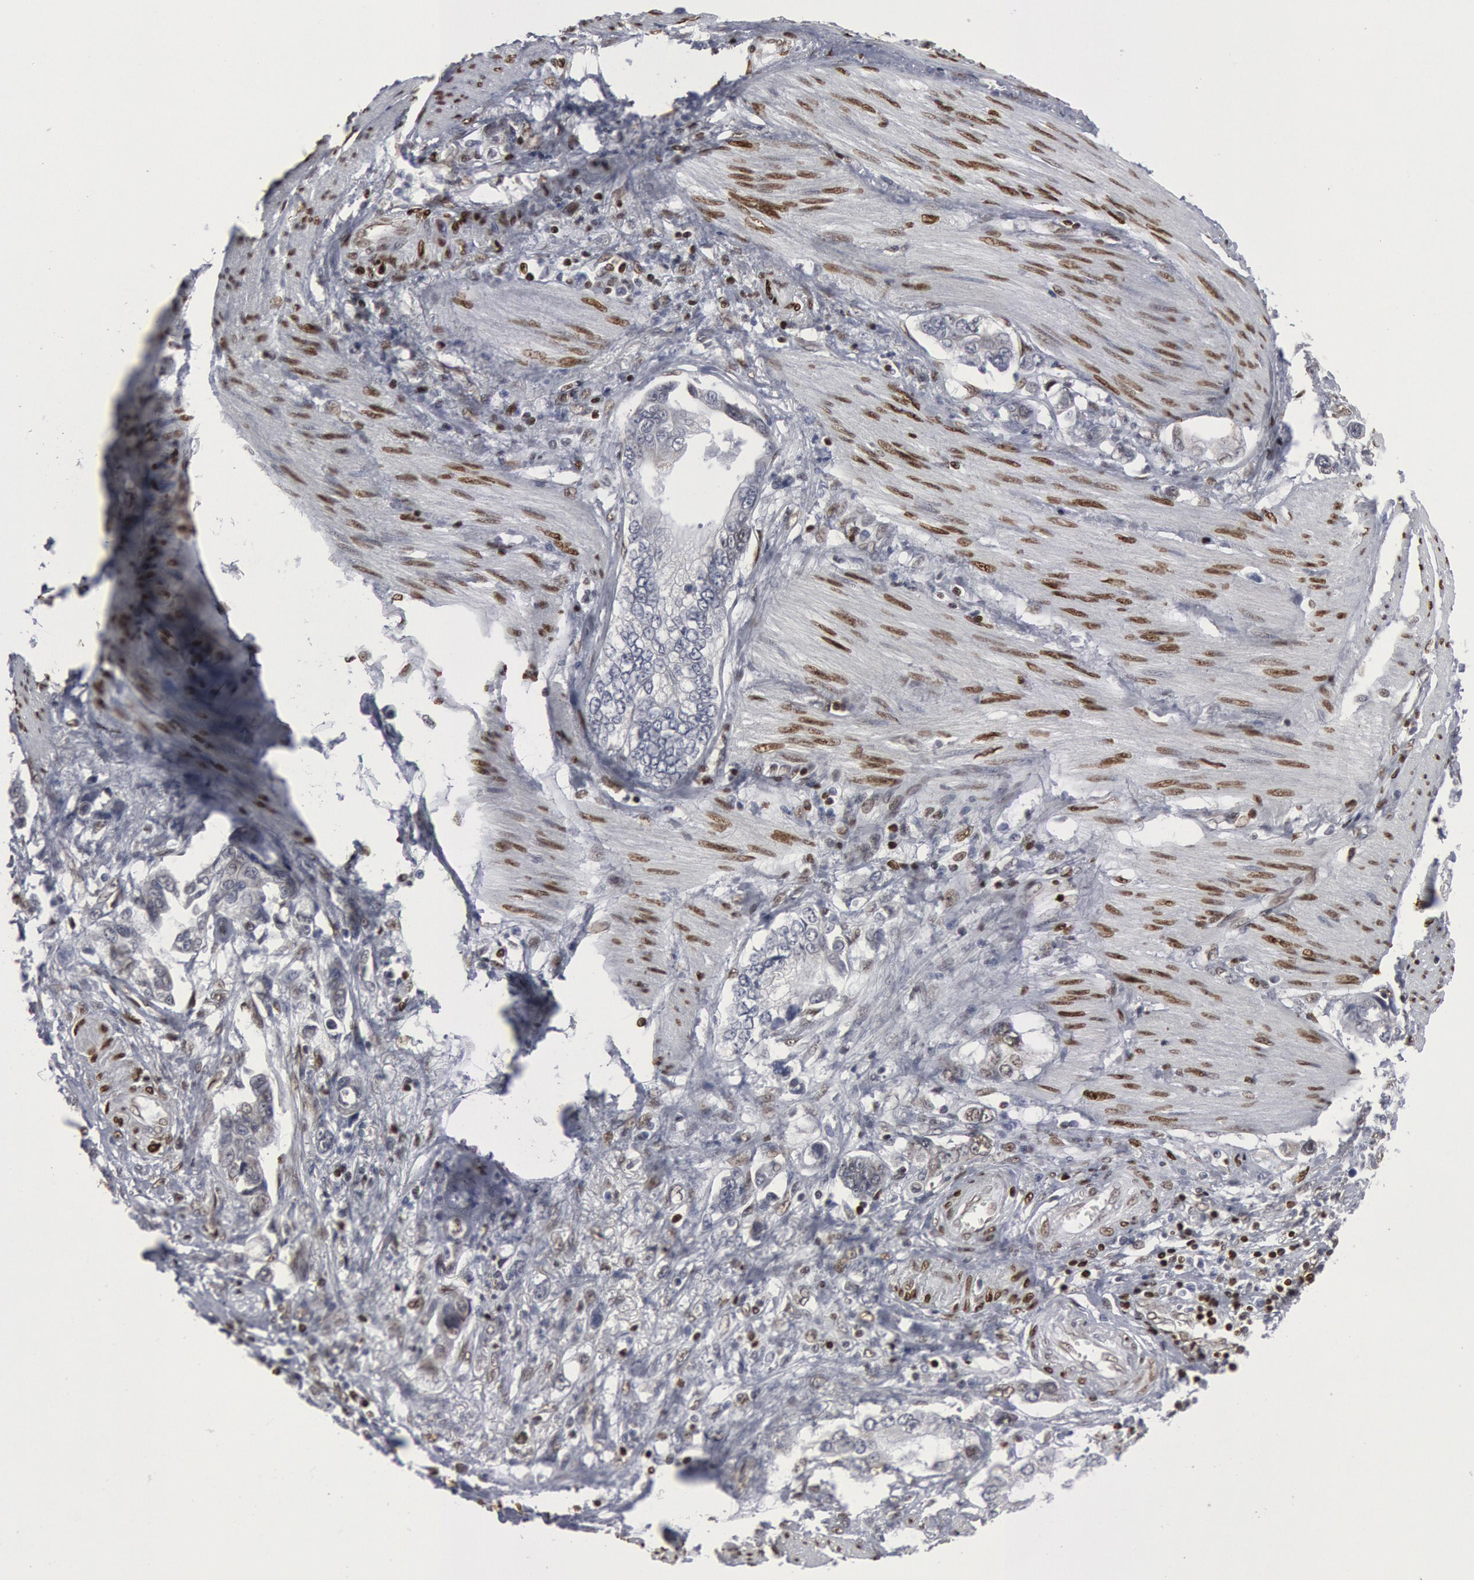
{"staining": {"intensity": "negative", "quantity": "none", "location": "none"}, "tissue": "stomach cancer", "cell_type": "Tumor cells", "image_type": "cancer", "snomed": [{"axis": "morphology", "description": "Adenocarcinoma, NOS"}, {"axis": "topography", "description": "Pancreas"}, {"axis": "topography", "description": "Stomach, upper"}], "caption": "A photomicrograph of stomach cancer stained for a protein reveals no brown staining in tumor cells.", "gene": "MECP2", "patient": {"sex": "male", "age": 77}}